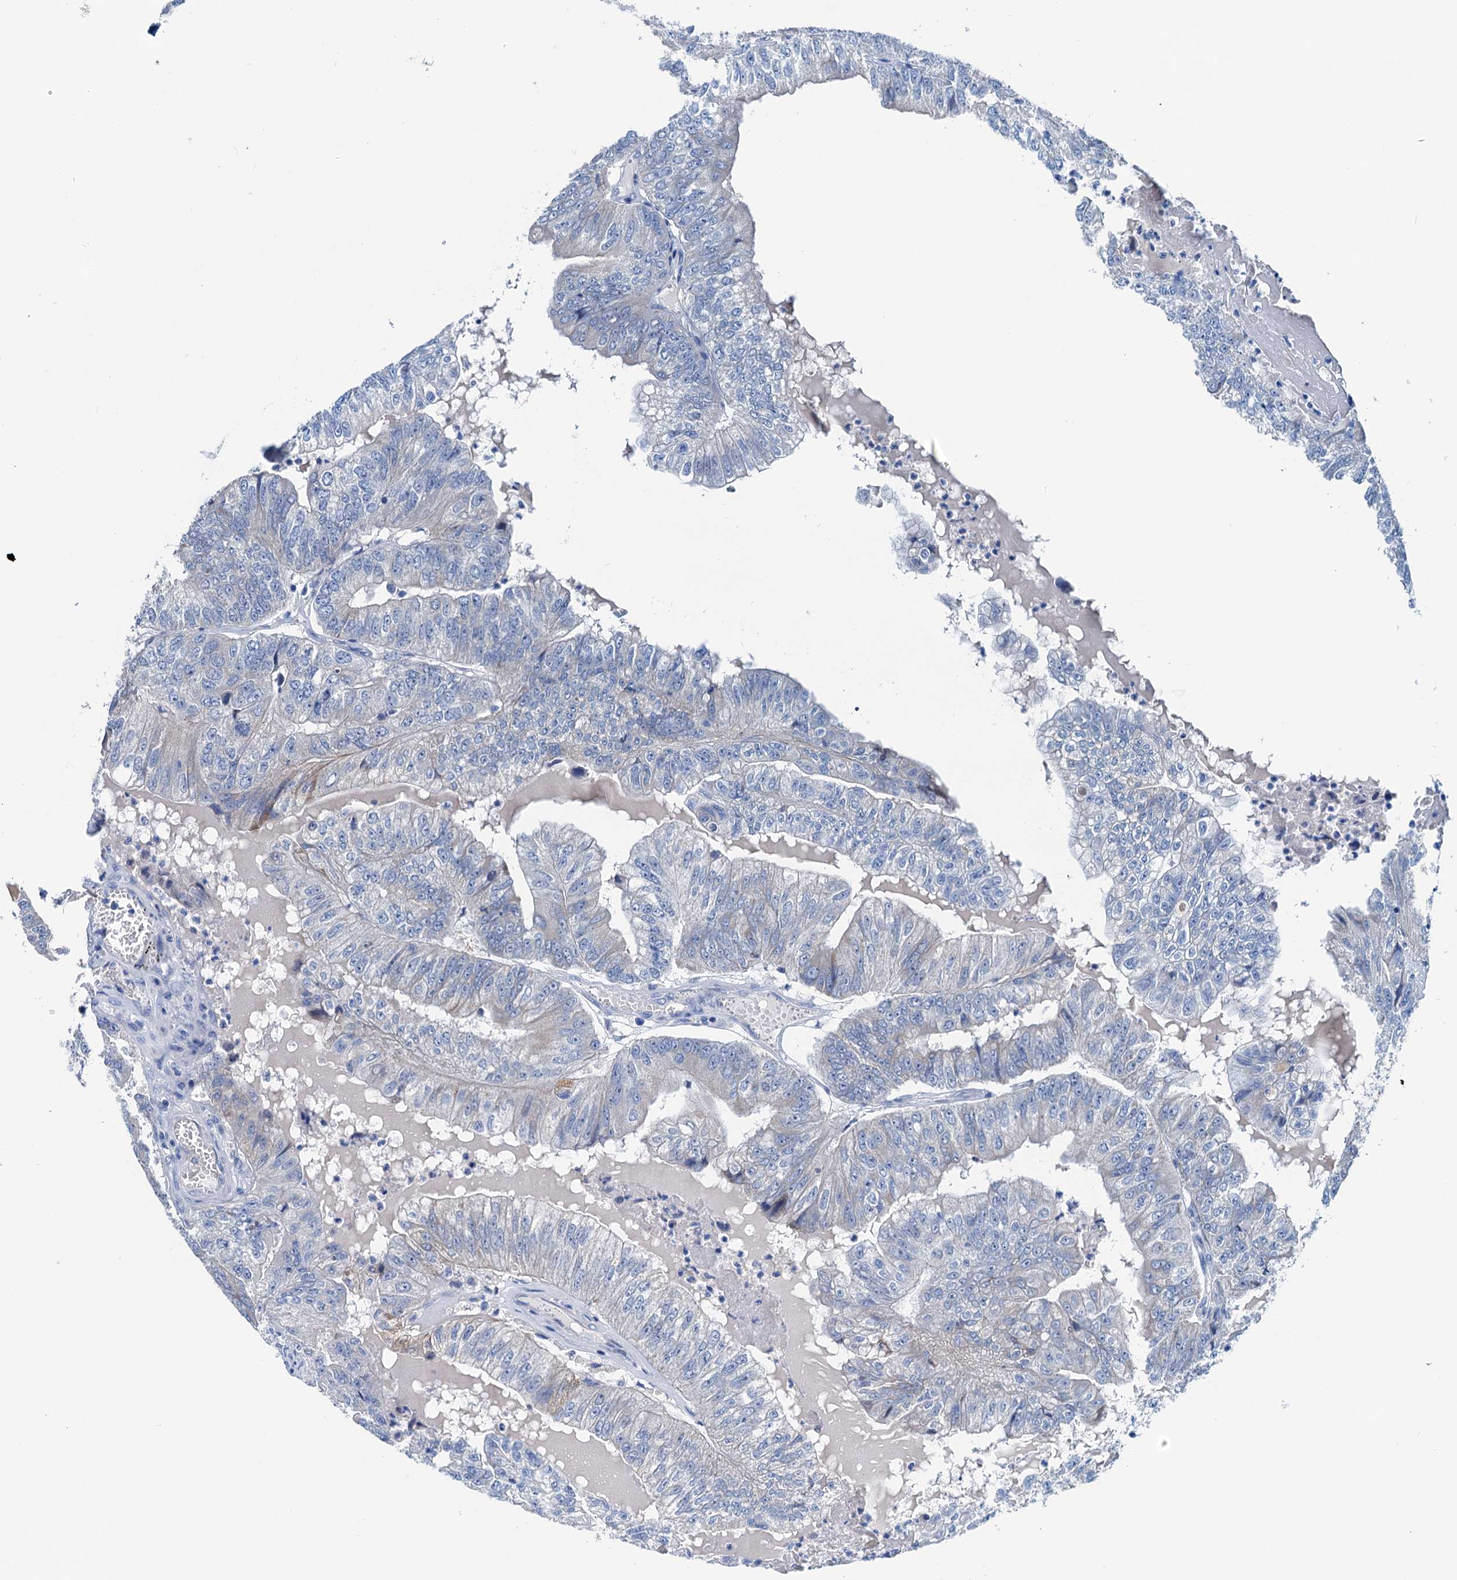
{"staining": {"intensity": "negative", "quantity": "none", "location": "none"}, "tissue": "colorectal cancer", "cell_type": "Tumor cells", "image_type": "cancer", "snomed": [{"axis": "morphology", "description": "Adenocarcinoma, NOS"}, {"axis": "topography", "description": "Colon"}], "caption": "A photomicrograph of human adenocarcinoma (colorectal) is negative for staining in tumor cells.", "gene": "KNDC1", "patient": {"sex": "female", "age": 67}}